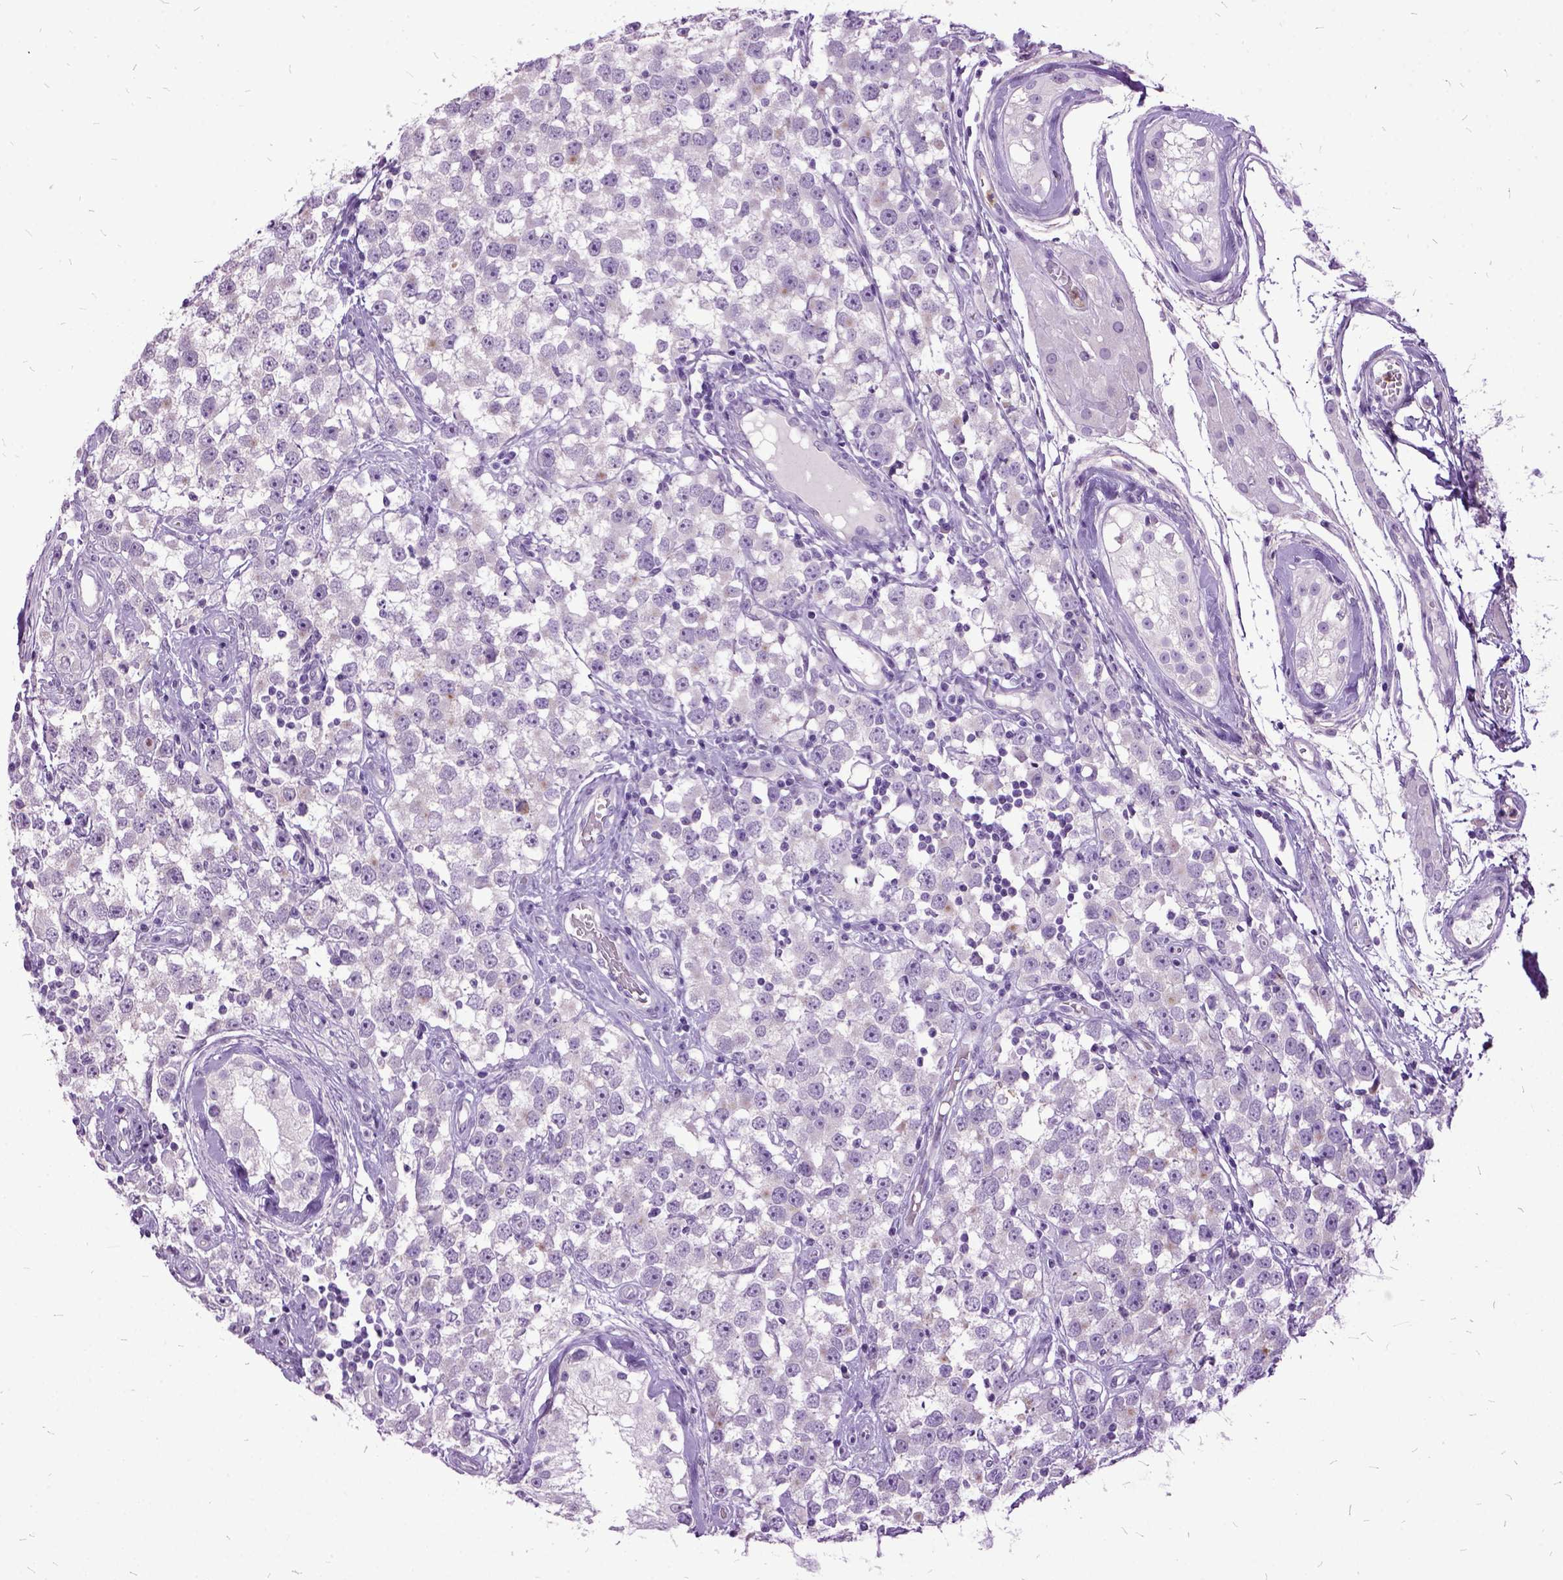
{"staining": {"intensity": "negative", "quantity": "none", "location": "none"}, "tissue": "testis cancer", "cell_type": "Tumor cells", "image_type": "cancer", "snomed": [{"axis": "morphology", "description": "Seminoma, NOS"}, {"axis": "topography", "description": "Testis"}], "caption": "Tumor cells are negative for brown protein staining in seminoma (testis). (DAB (3,3'-diaminobenzidine) immunohistochemistry visualized using brightfield microscopy, high magnification).", "gene": "MME", "patient": {"sex": "male", "age": 34}}